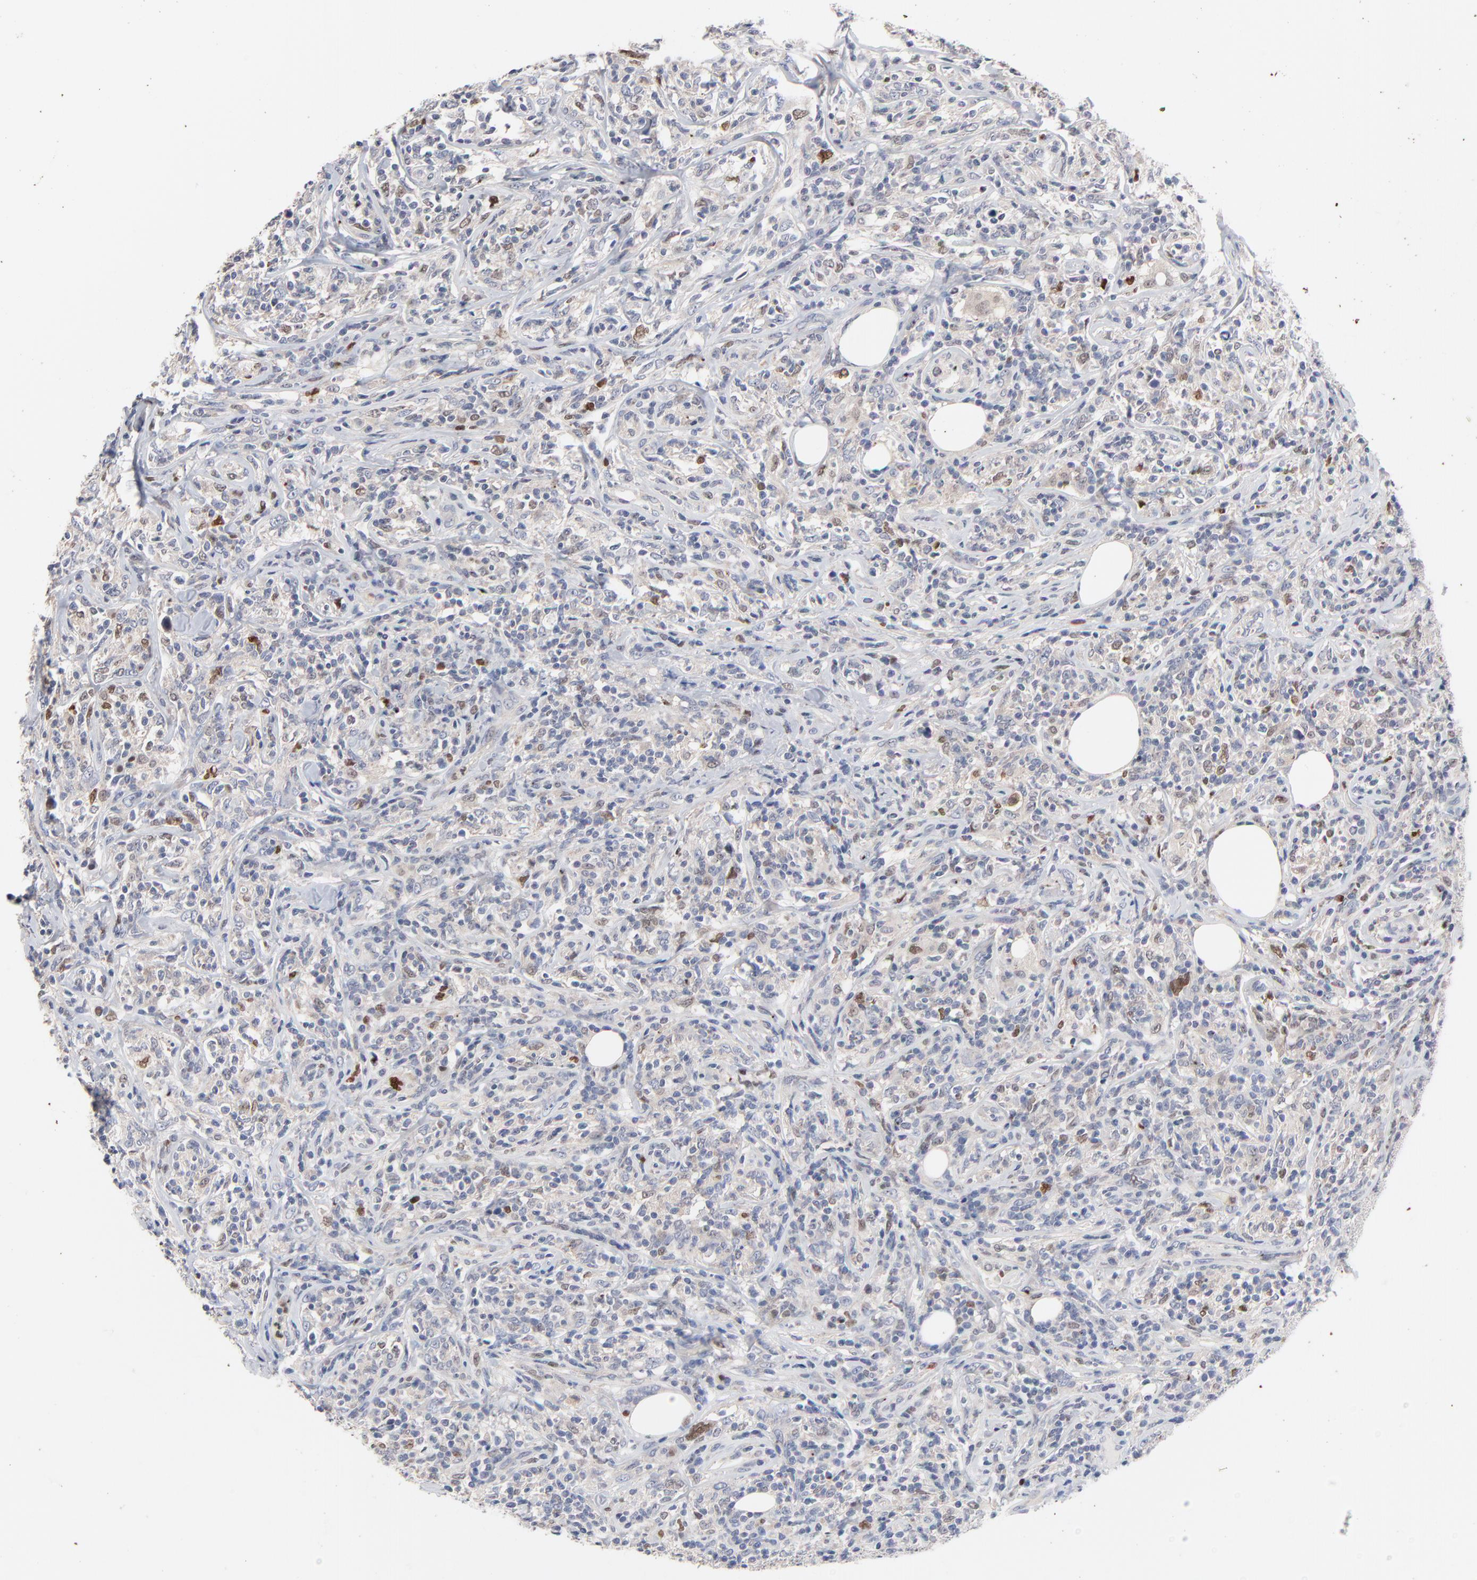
{"staining": {"intensity": "moderate", "quantity": "<25%", "location": "nuclear"}, "tissue": "lymphoma", "cell_type": "Tumor cells", "image_type": "cancer", "snomed": [{"axis": "morphology", "description": "Malignant lymphoma, non-Hodgkin's type, High grade"}, {"axis": "topography", "description": "Lymph node"}], "caption": "This is a histology image of immunohistochemistry staining of malignant lymphoma, non-Hodgkin's type (high-grade), which shows moderate expression in the nuclear of tumor cells.", "gene": "AADAC", "patient": {"sex": "female", "age": 84}}